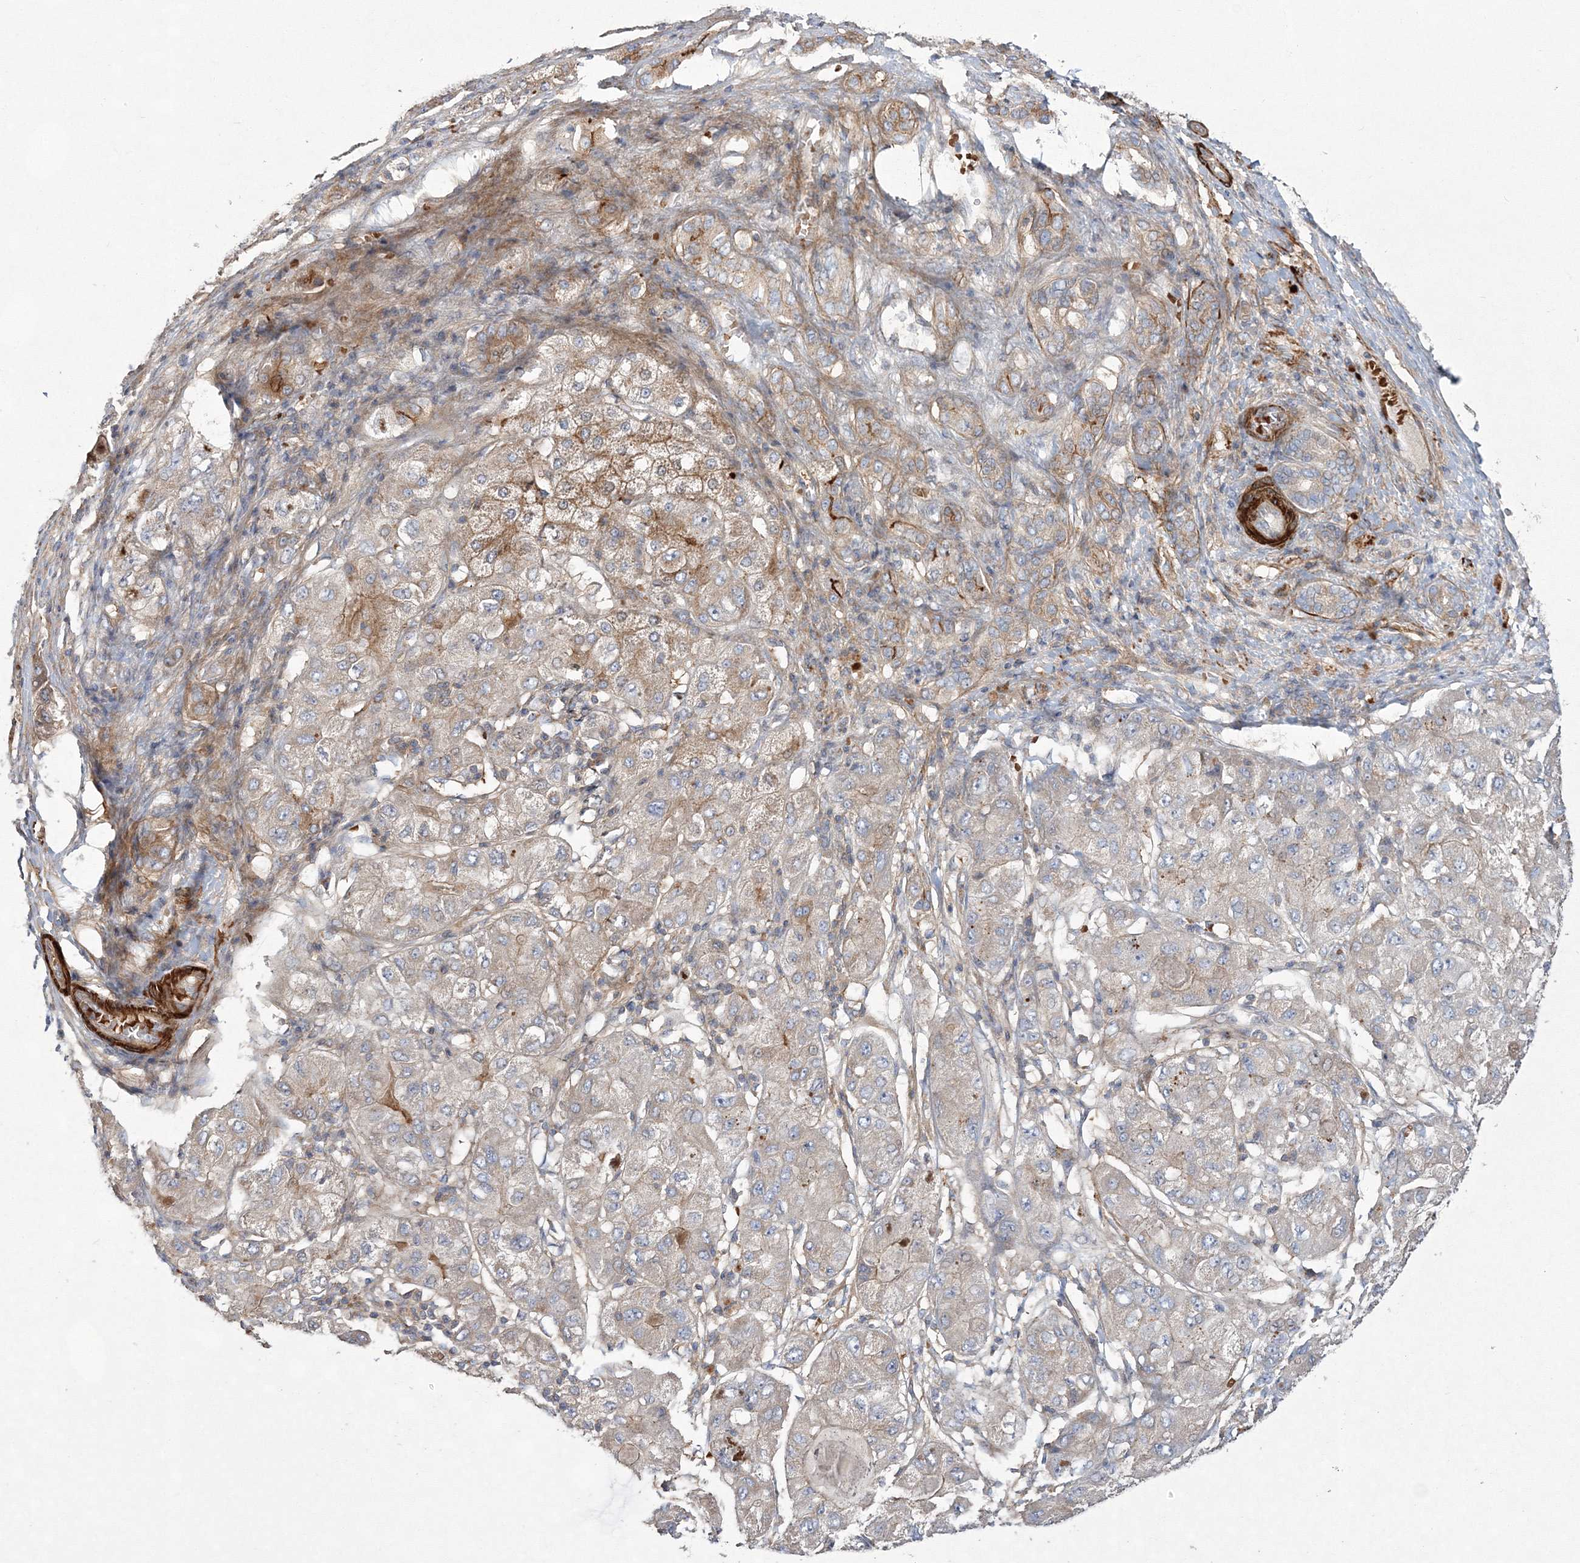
{"staining": {"intensity": "negative", "quantity": "none", "location": "none"}, "tissue": "liver cancer", "cell_type": "Tumor cells", "image_type": "cancer", "snomed": [{"axis": "morphology", "description": "Carcinoma, Hepatocellular, NOS"}, {"axis": "topography", "description": "Liver"}], "caption": "Hepatocellular carcinoma (liver) was stained to show a protein in brown. There is no significant expression in tumor cells. (Brightfield microscopy of DAB IHC at high magnification).", "gene": "ZSWIM6", "patient": {"sex": "male", "age": 80}}